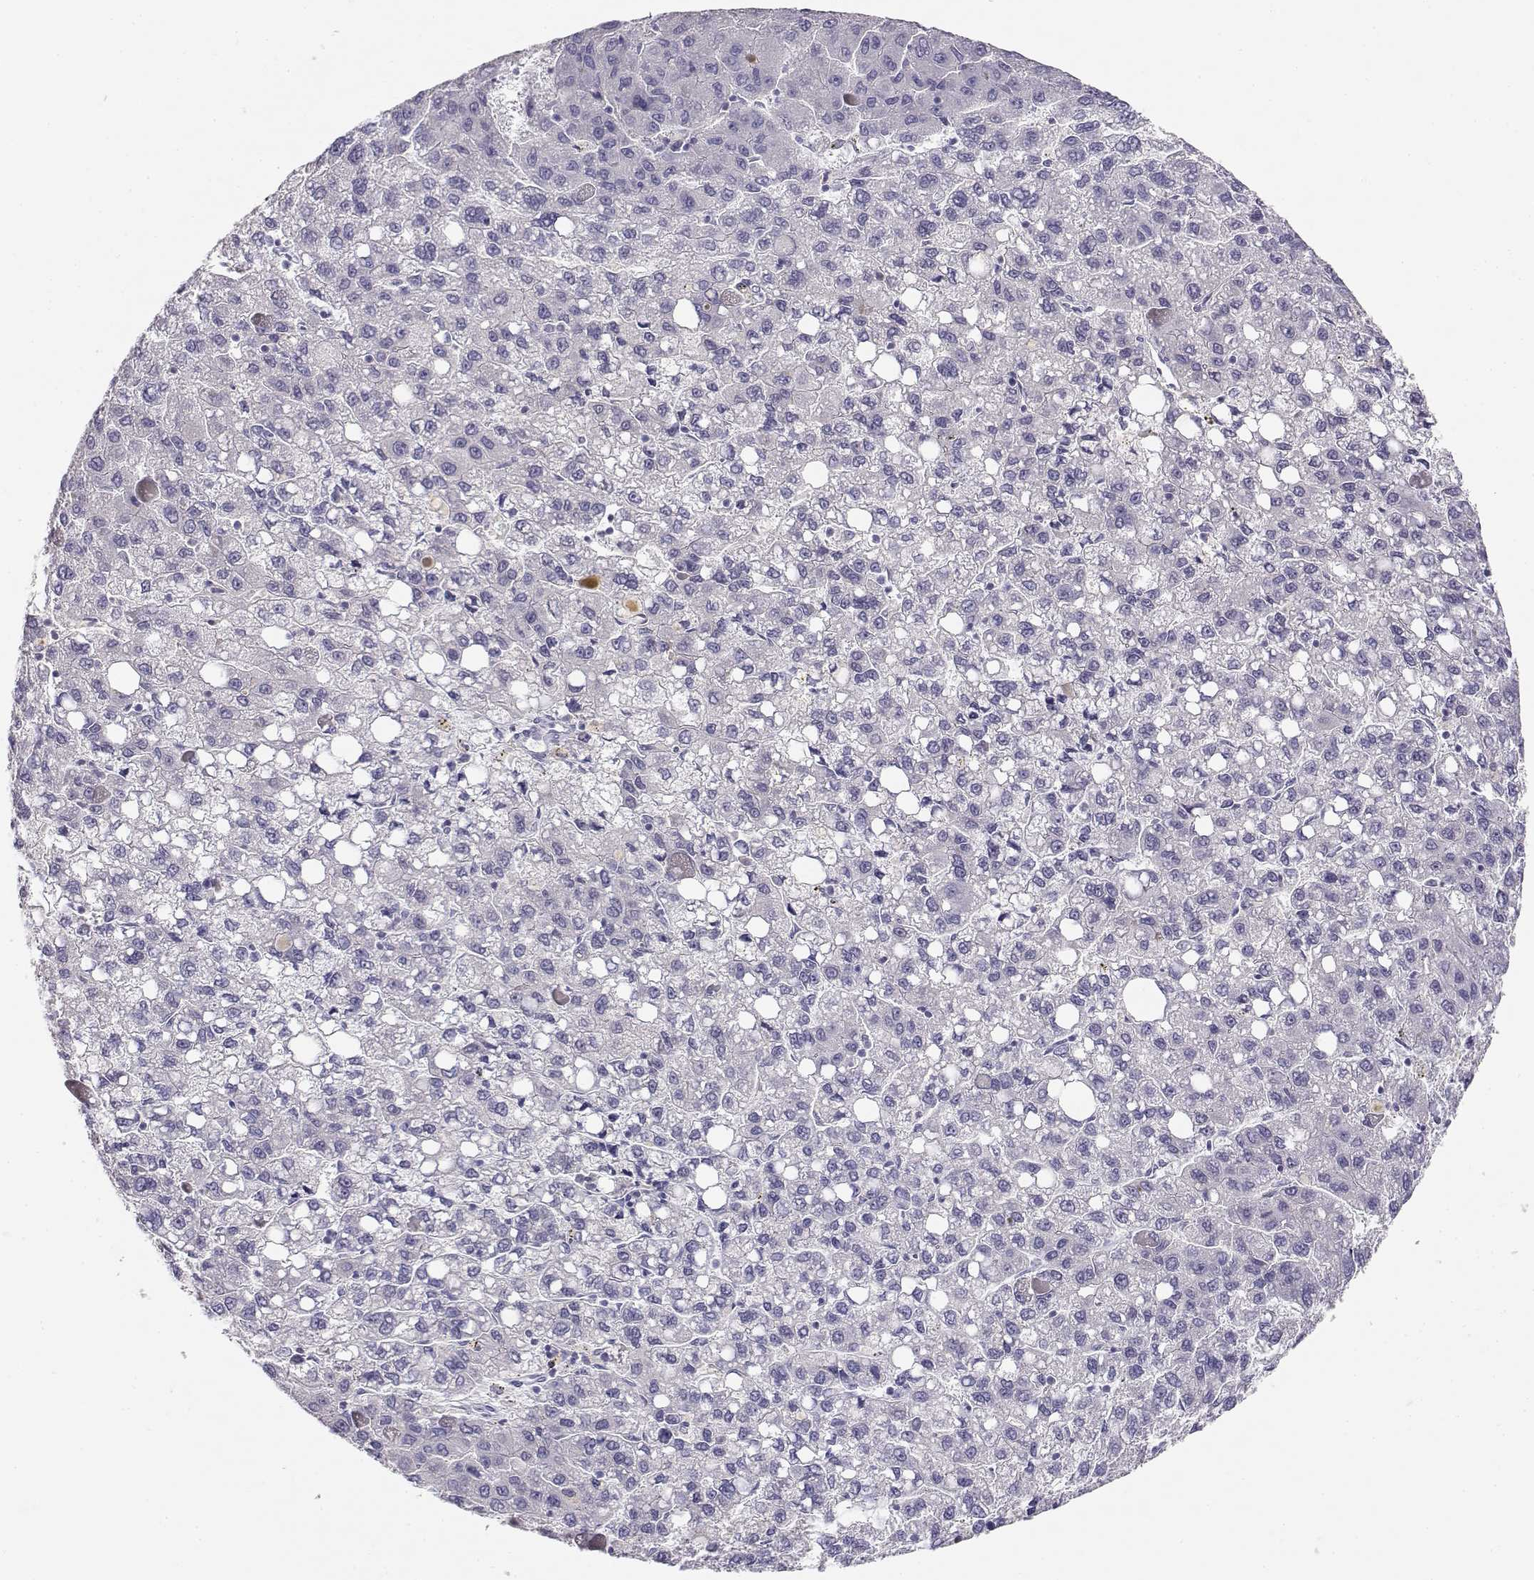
{"staining": {"intensity": "negative", "quantity": "none", "location": "none"}, "tissue": "liver cancer", "cell_type": "Tumor cells", "image_type": "cancer", "snomed": [{"axis": "morphology", "description": "Carcinoma, Hepatocellular, NOS"}, {"axis": "topography", "description": "Liver"}], "caption": "A histopathology image of human liver cancer (hepatocellular carcinoma) is negative for staining in tumor cells.", "gene": "GPR174", "patient": {"sex": "female", "age": 82}}